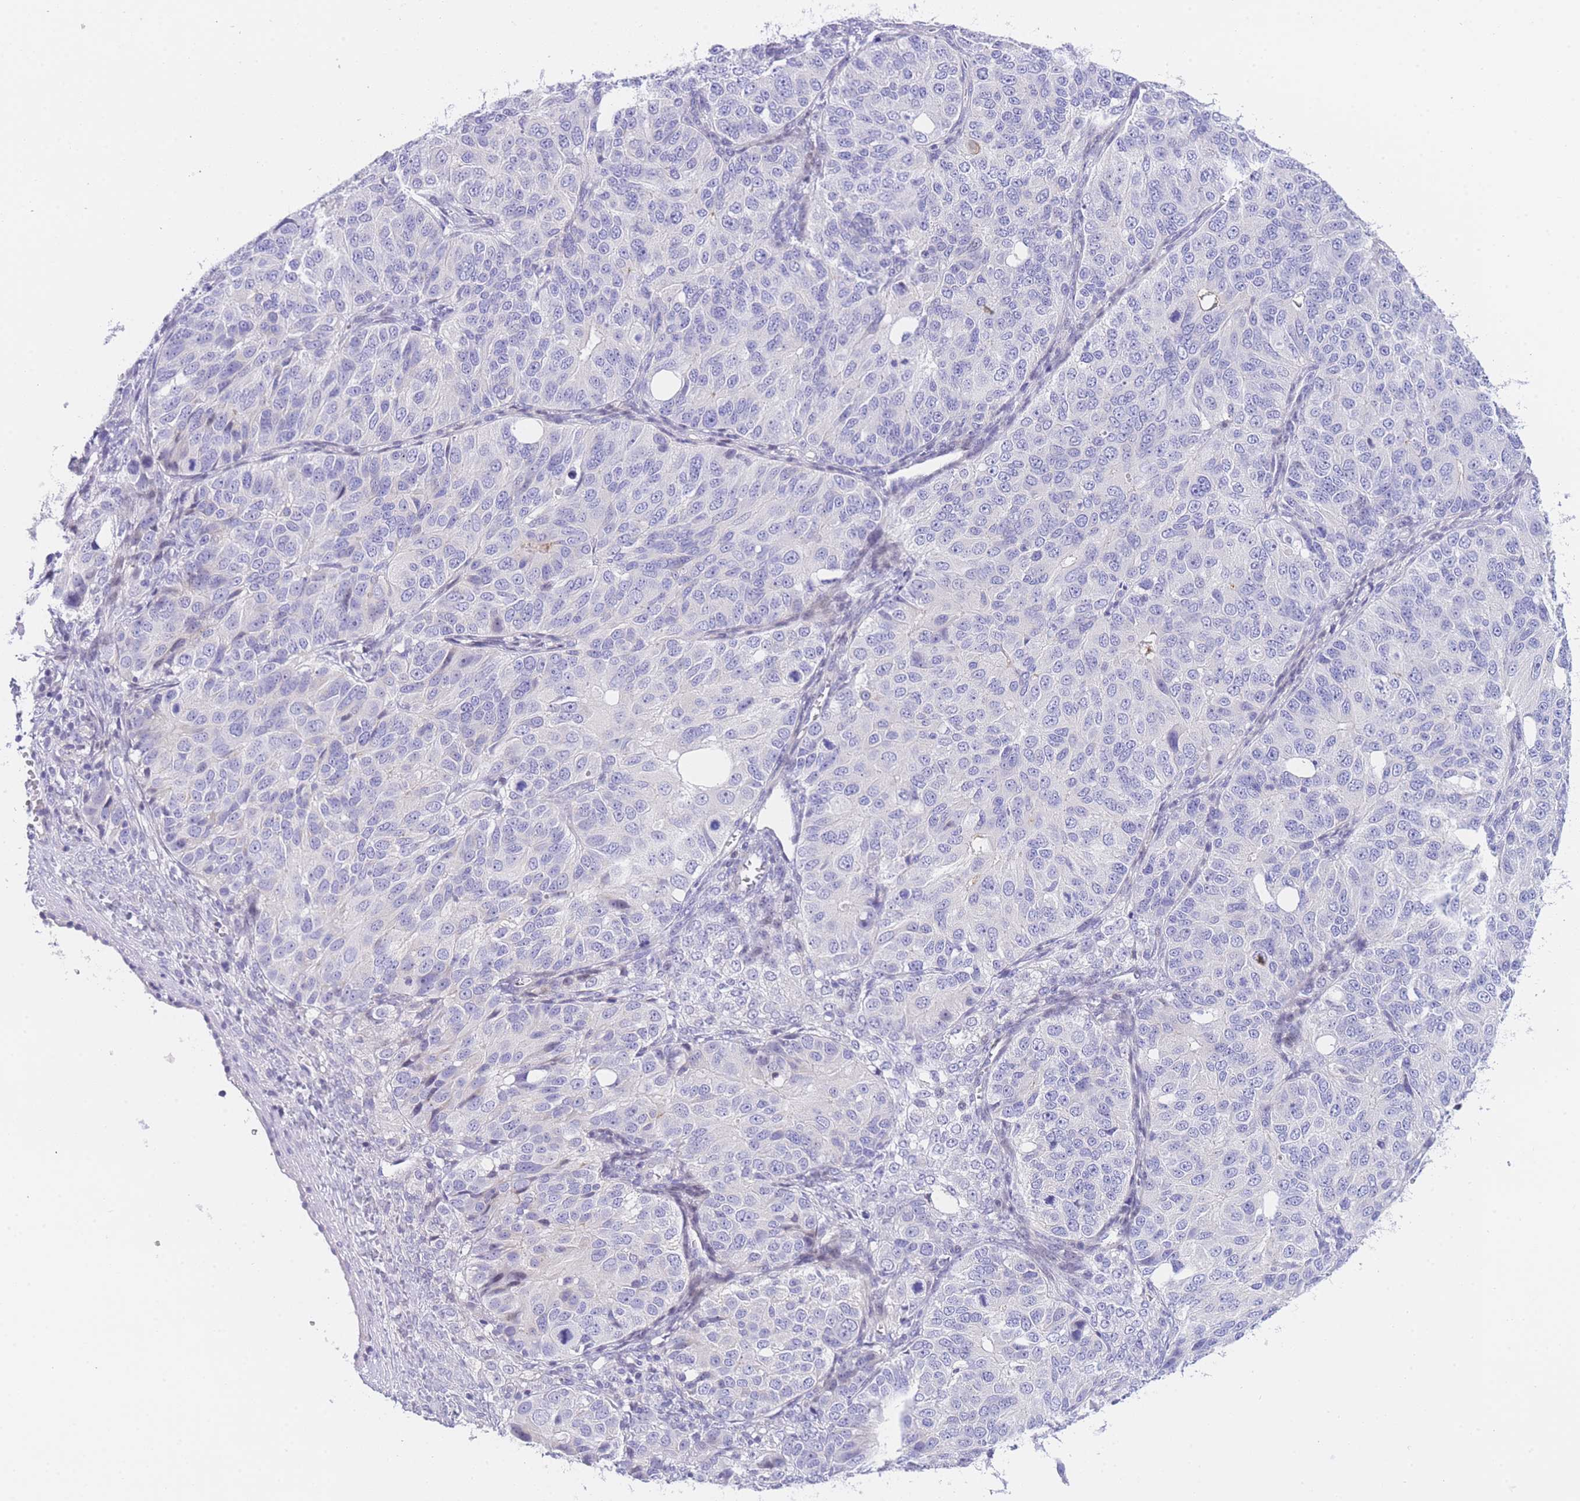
{"staining": {"intensity": "negative", "quantity": "none", "location": "none"}, "tissue": "ovarian cancer", "cell_type": "Tumor cells", "image_type": "cancer", "snomed": [{"axis": "morphology", "description": "Carcinoma, endometroid"}, {"axis": "topography", "description": "Ovary"}], "caption": "Tumor cells show no significant expression in endometroid carcinoma (ovarian).", "gene": "TIFAB", "patient": {"sex": "female", "age": 51}}